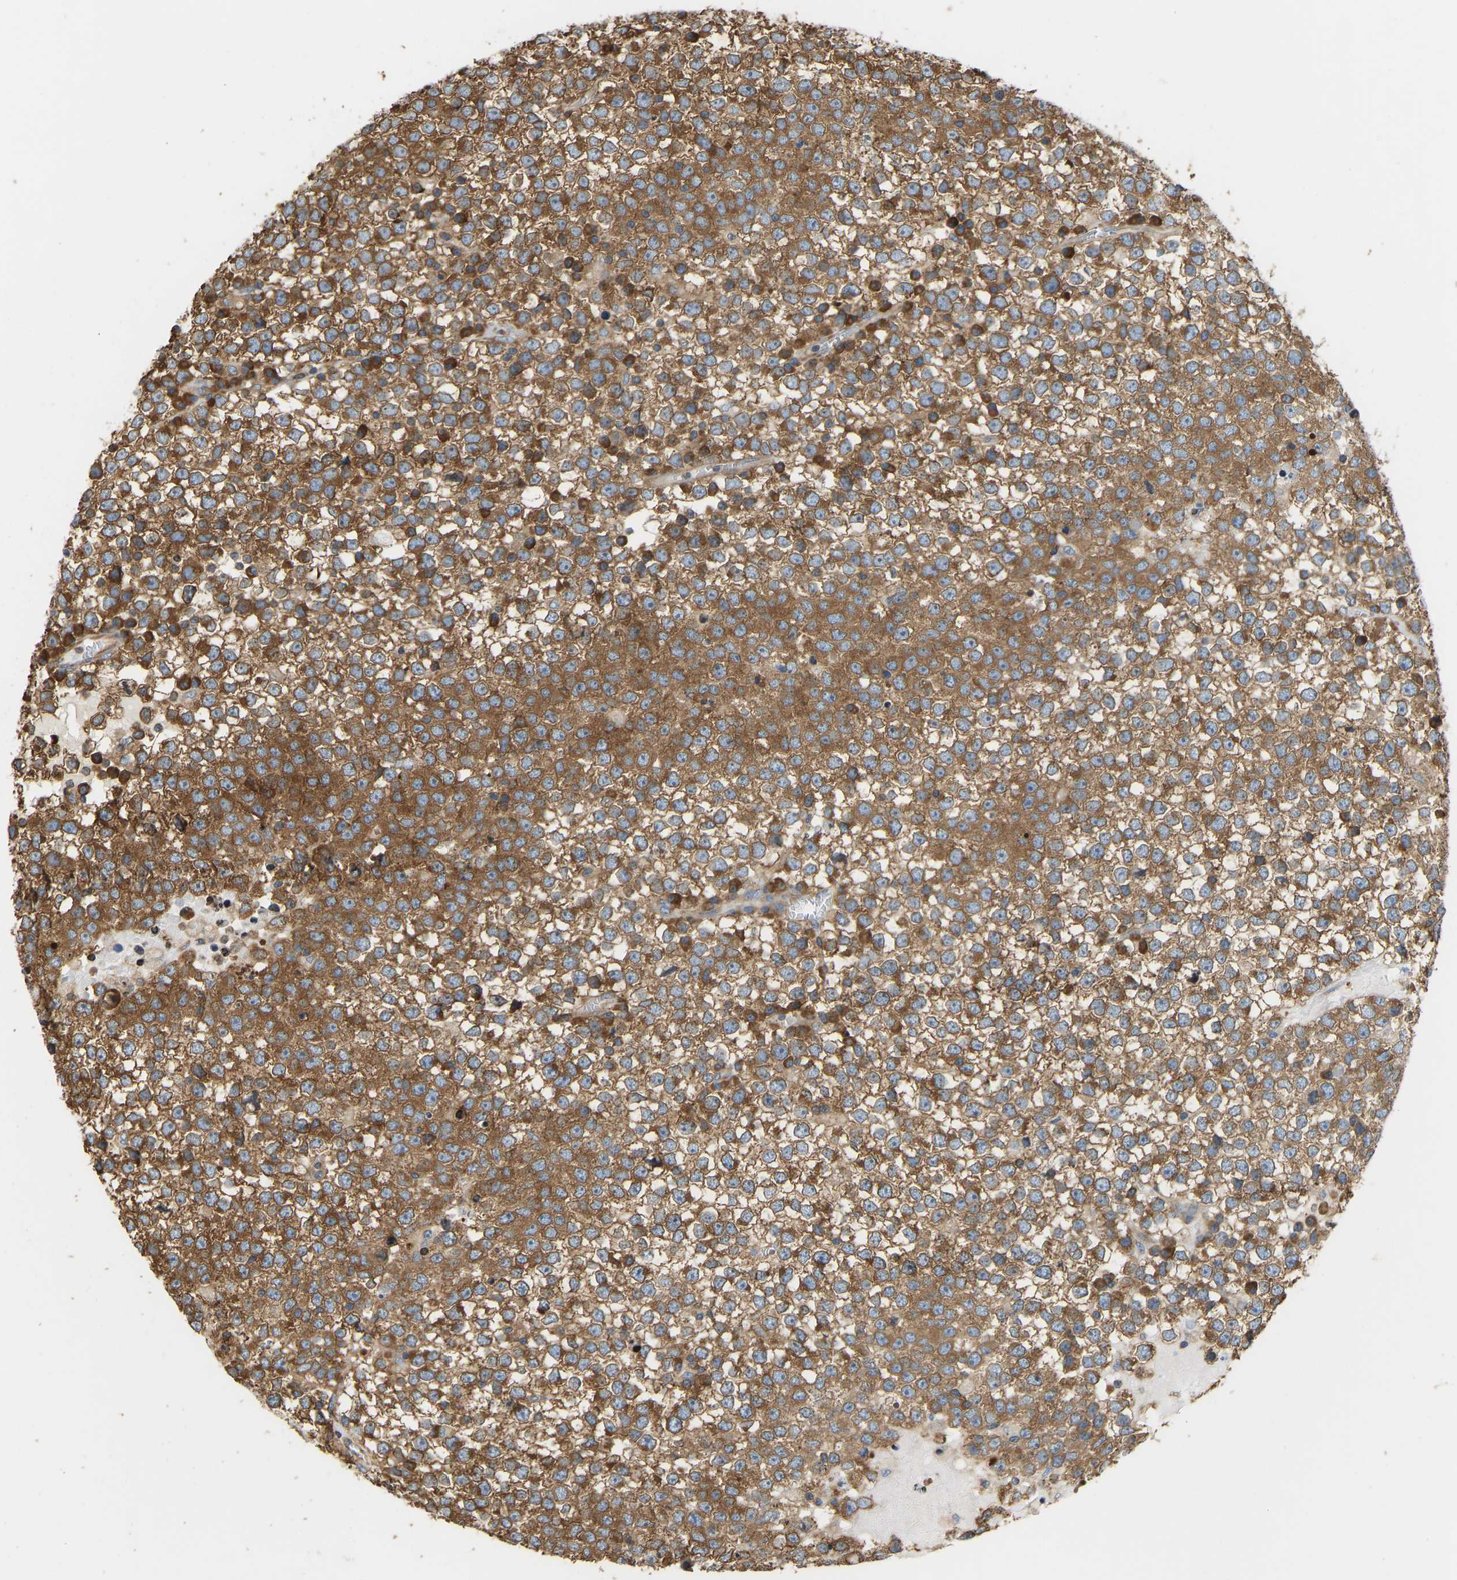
{"staining": {"intensity": "moderate", "quantity": ">75%", "location": "cytoplasmic/membranous"}, "tissue": "testis cancer", "cell_type": "Tumor cells", "image_type": "cancer", "snomed": [{"axis": "morphology", "description": "Seminoma, NOS"}, {"axis": "topography", "description": "Testis"}], "caption": "A brown stain labels moderate cytoplasmic/membranous staining of a protein in testis seminoma tumor cells.", "gene": "RPS6KB2", "patient": {"sex": "male", "age": 65}}